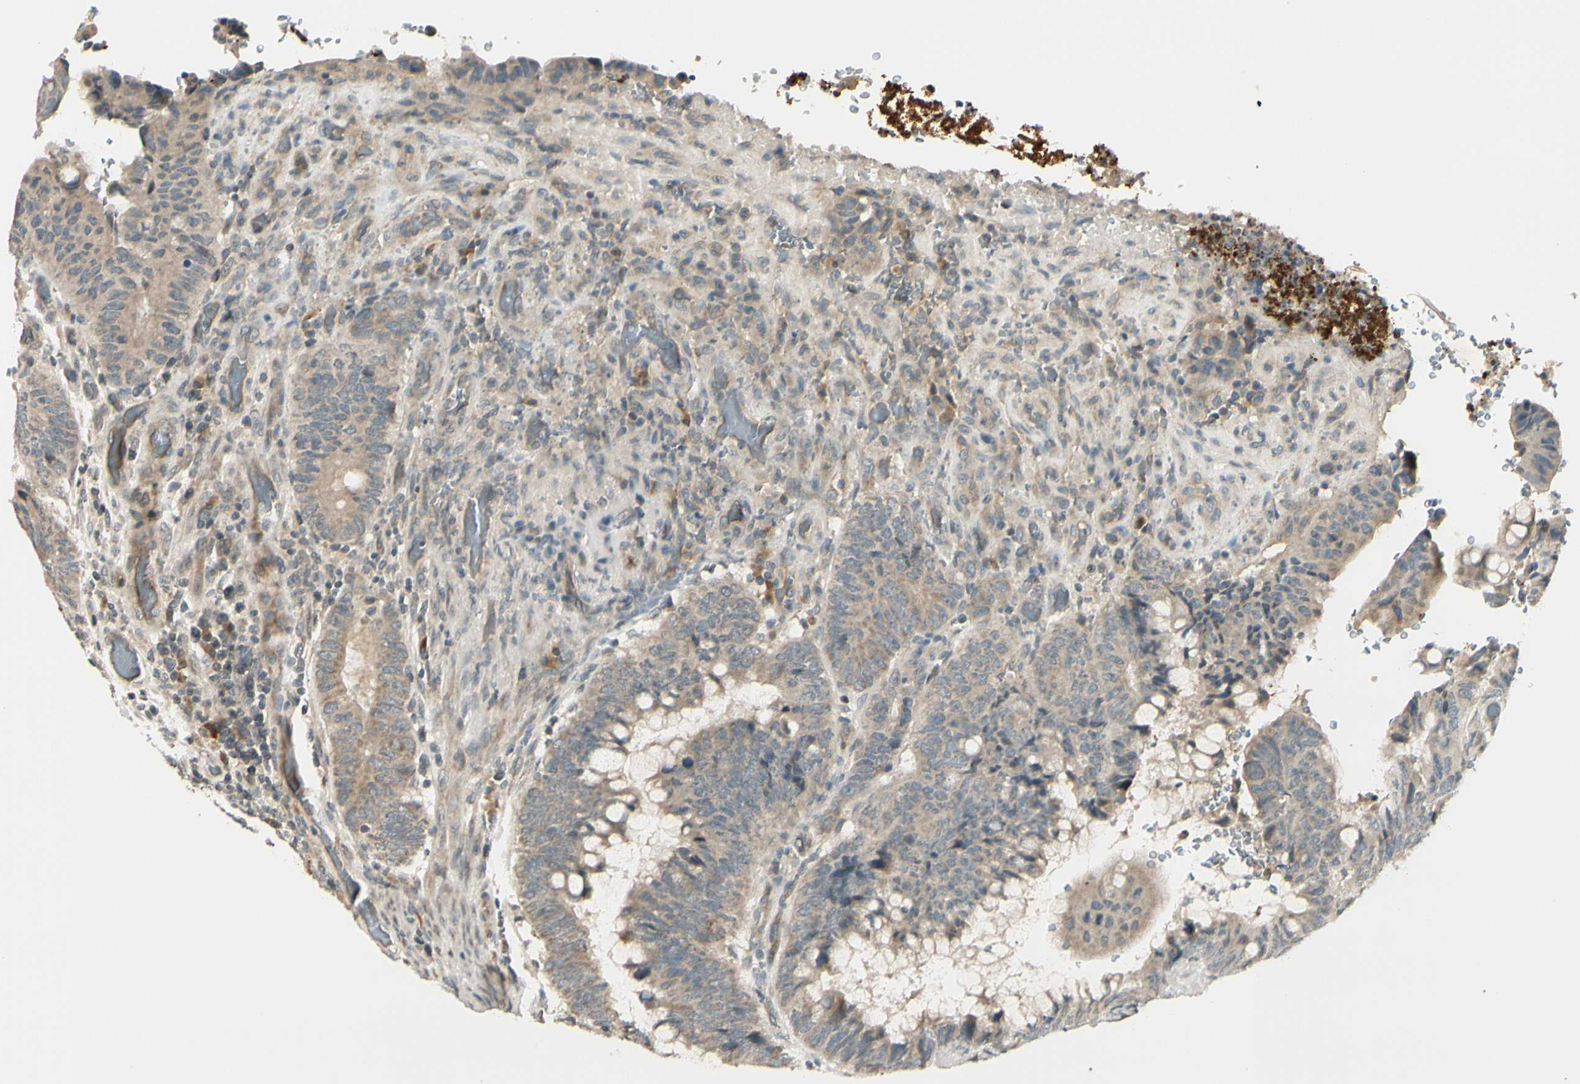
{"staining": {"intensity": "weak", "quantity": ">75%", "location": "cytoplasmic/membranous"}, "tissue": "colorectal cancer", "cell_type": "Tumor cells", "image_type": "cancer", "snomed": [{"axis": "morphology", "description": "Normal tissue, NOS"}, {"axis": "morphology", "description": "Adenocarcinoma, NOS"}, {"axis": "topography", "description": "Rectum"}, {"axis": "topography", "description": "Peripheral nerve tissue"}], "caption": "A low amount of weak cytoplasmic/membranous expression is identified in approximately >75% of tumor cells in colorectal cancer tissue.", "gene": "FGF10", "patient": {"sex": "male", "age": 92}}